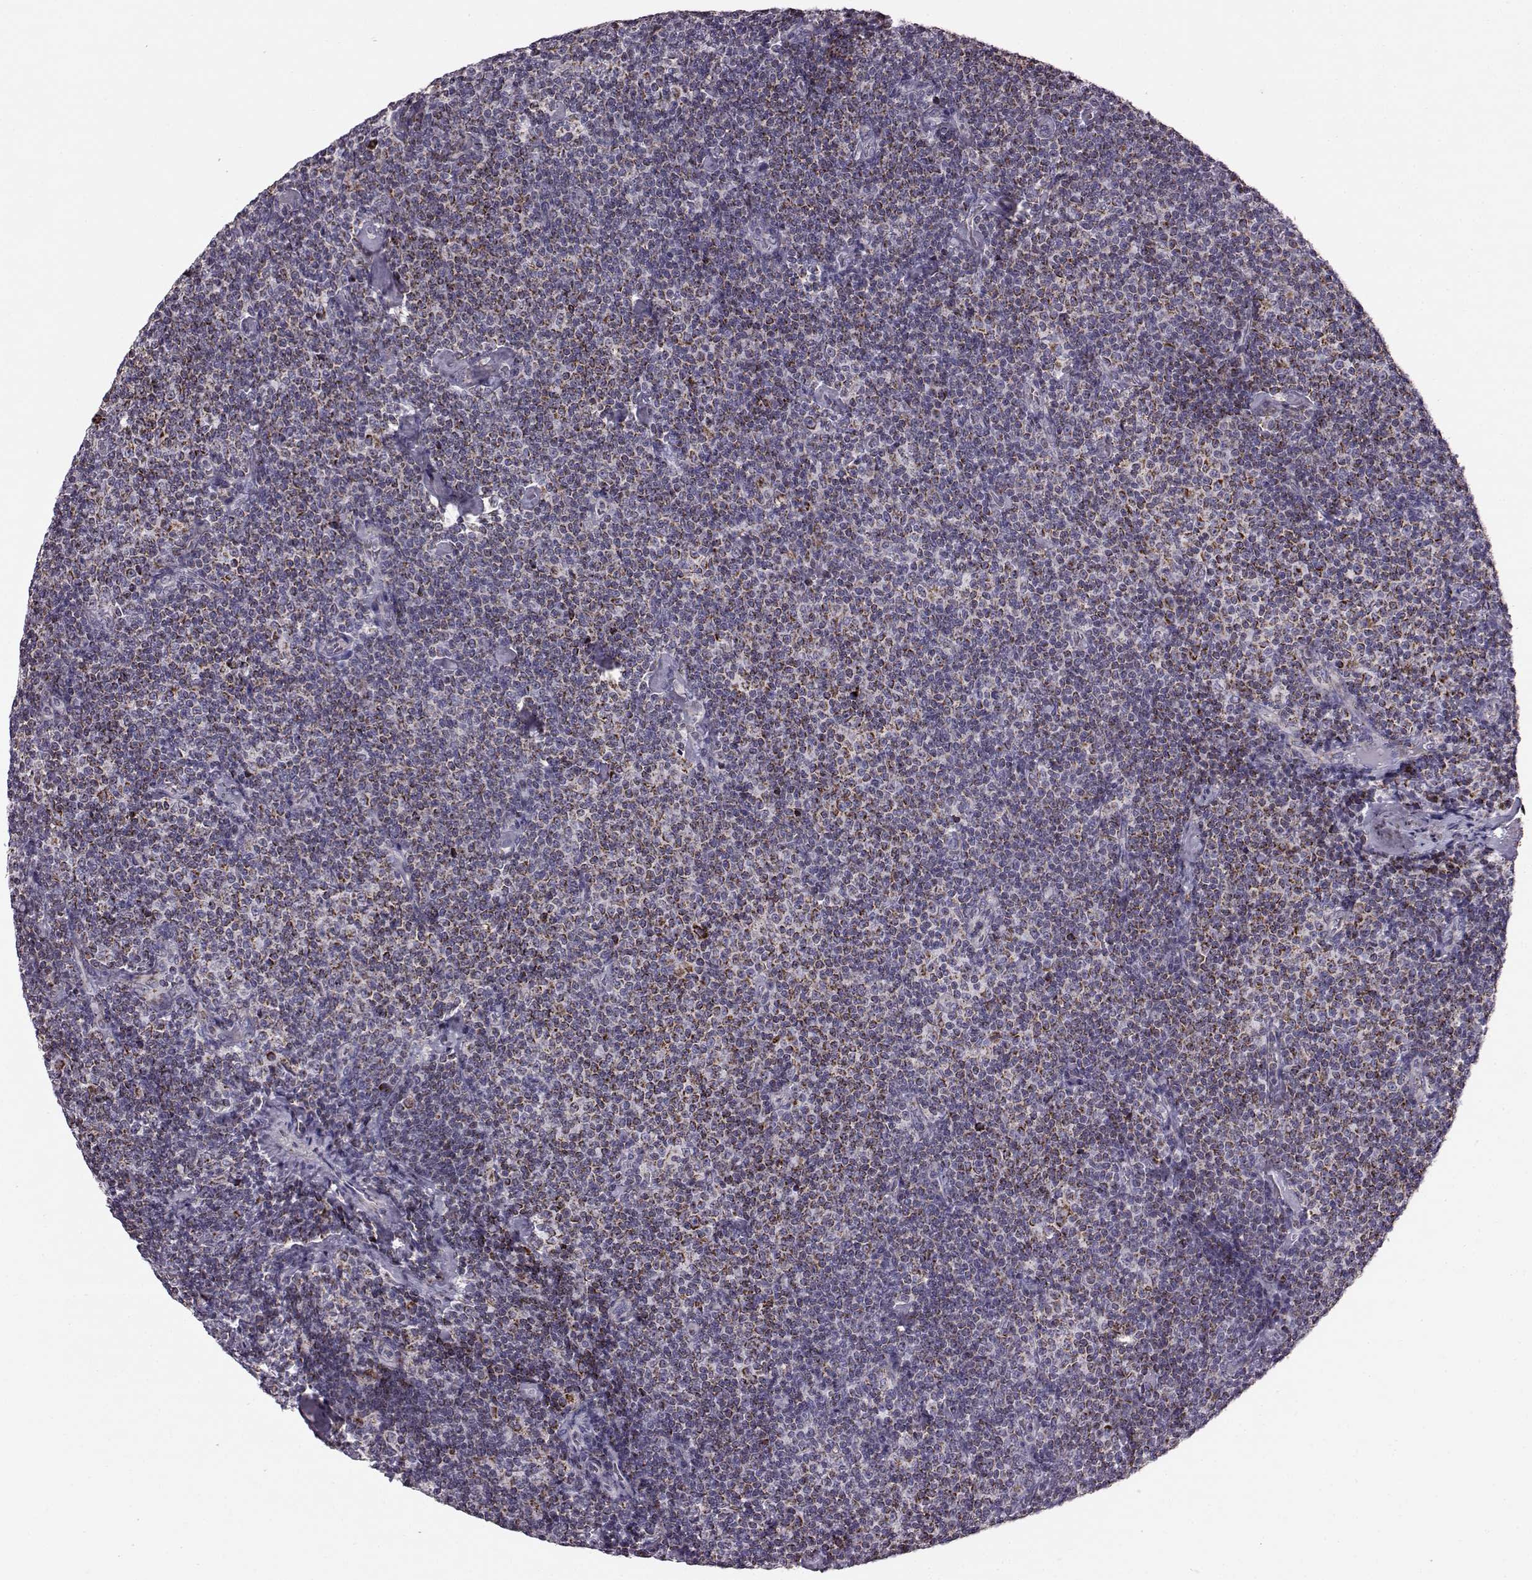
{"staining": {"intensity": "moderate", "quantity": ">75%", "location": "cytoplasmic/membranous"}, "tissue": "lymphoma", "cell_type": "Tumor cells", "image_type": "cancer", "snomed": [{"axis": "morphology", "description": "Malignant lymphoma, non-Hodgkin's type, Low grade"}, {"axis": "topography", "description": "Lymph node"}], "caption": "This image demonstrates immunohistochemistry staining of lymphoma, with medium moderate cytoplasmic/membranous expression in about >75% of tumor cells.", "gene": "ATP5MF", "patient": {"sex": "male", "age": 81}}